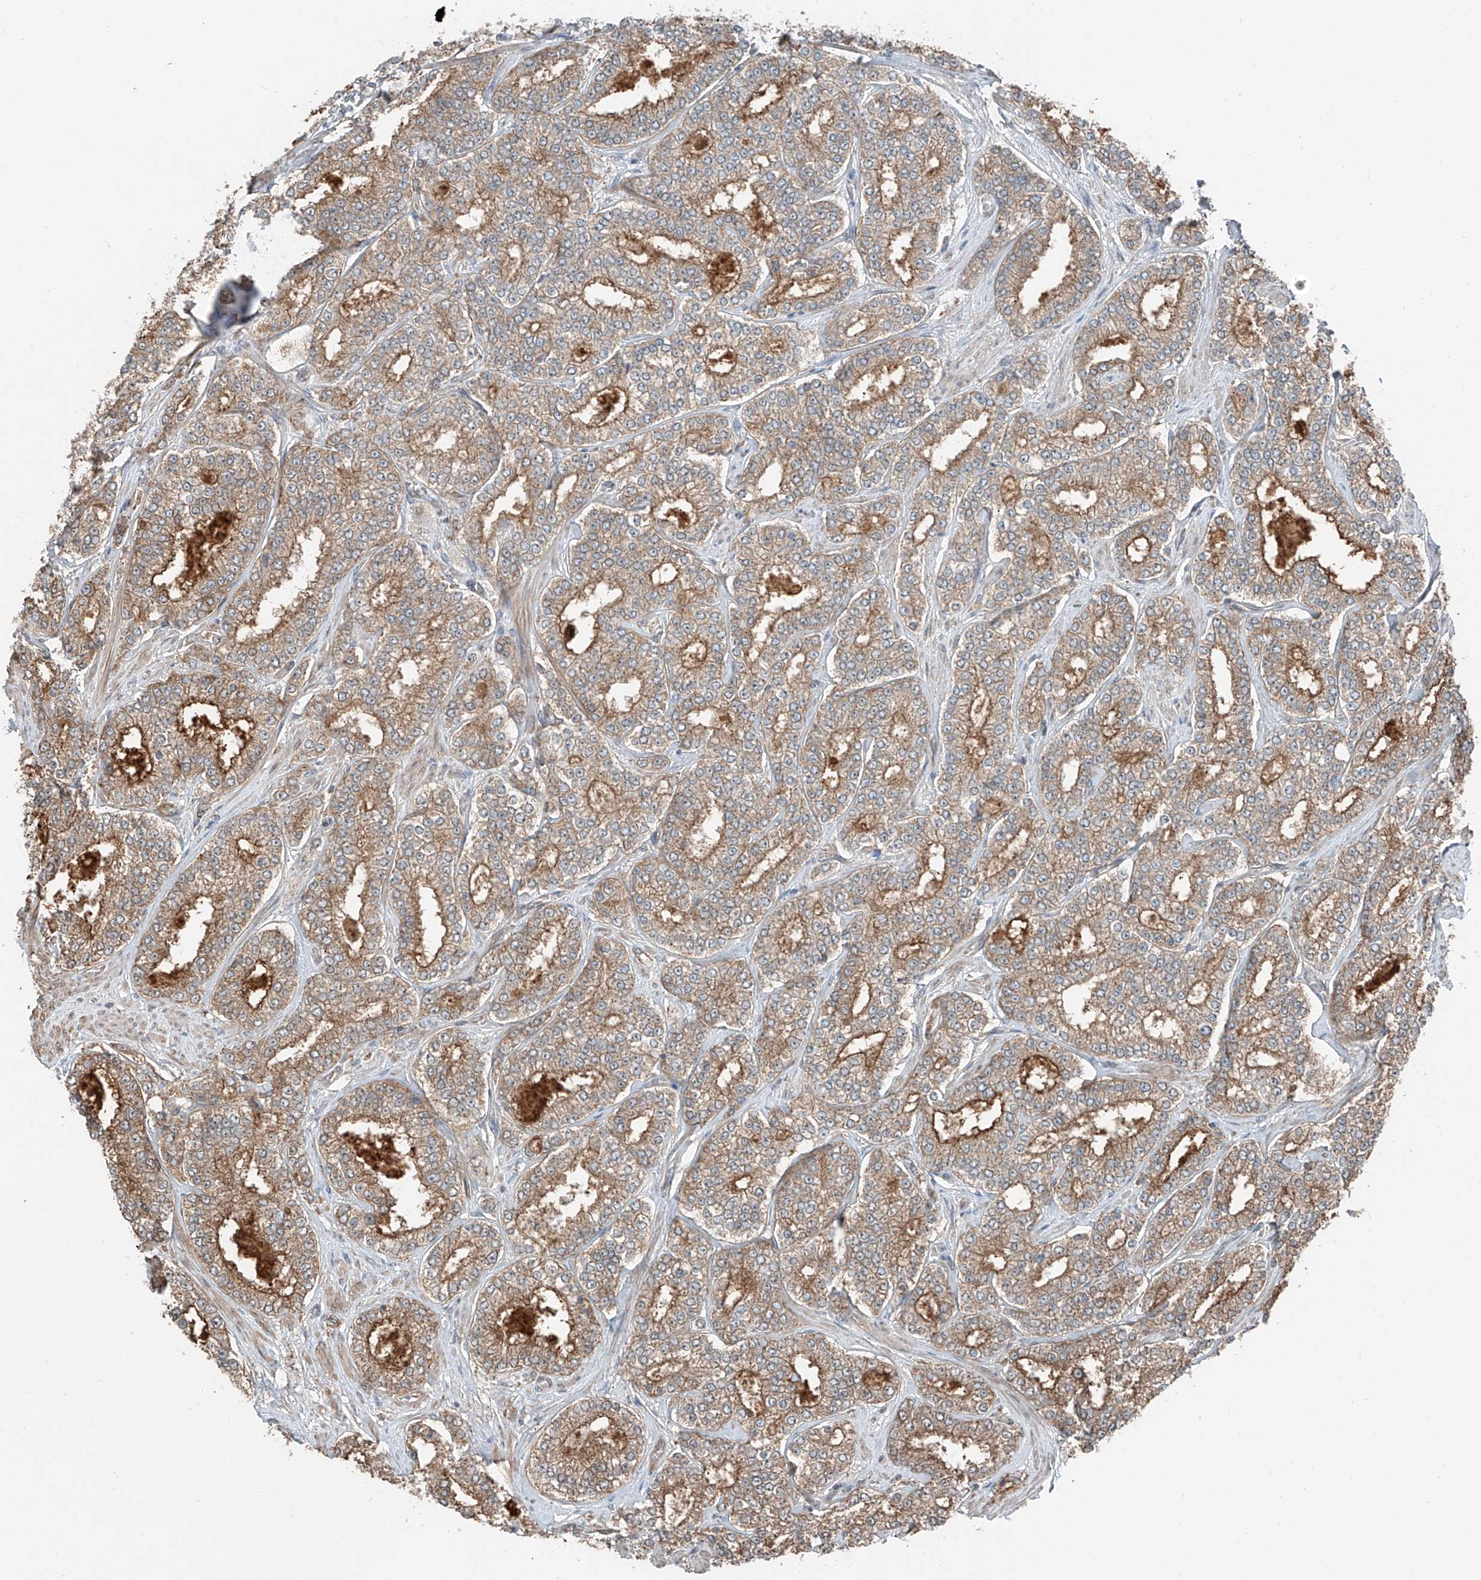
{"staining": {"intensity": "moderate", "quantity": ">75%", "location": "cytoplasmic/membranous"}, "tissue": "prostate cancer", "cell_type": "Tumor cells", "image_type": "cancer", "snomed": [{"axis": "morphology", "description": "Normal tissue, NOS"}, {"axis": "morphology", "description": "Adenocarcinoma, High grade"}, {"axis": "topography", "description": "Prostate"}], "caption": "Prostate cancer (high-grade adenocarcinoma) stained with a protein marker demonstrates moderate staining in tumor cells.", "gene": "CEP162", "patient": {"sex": "male", "age": 83}}